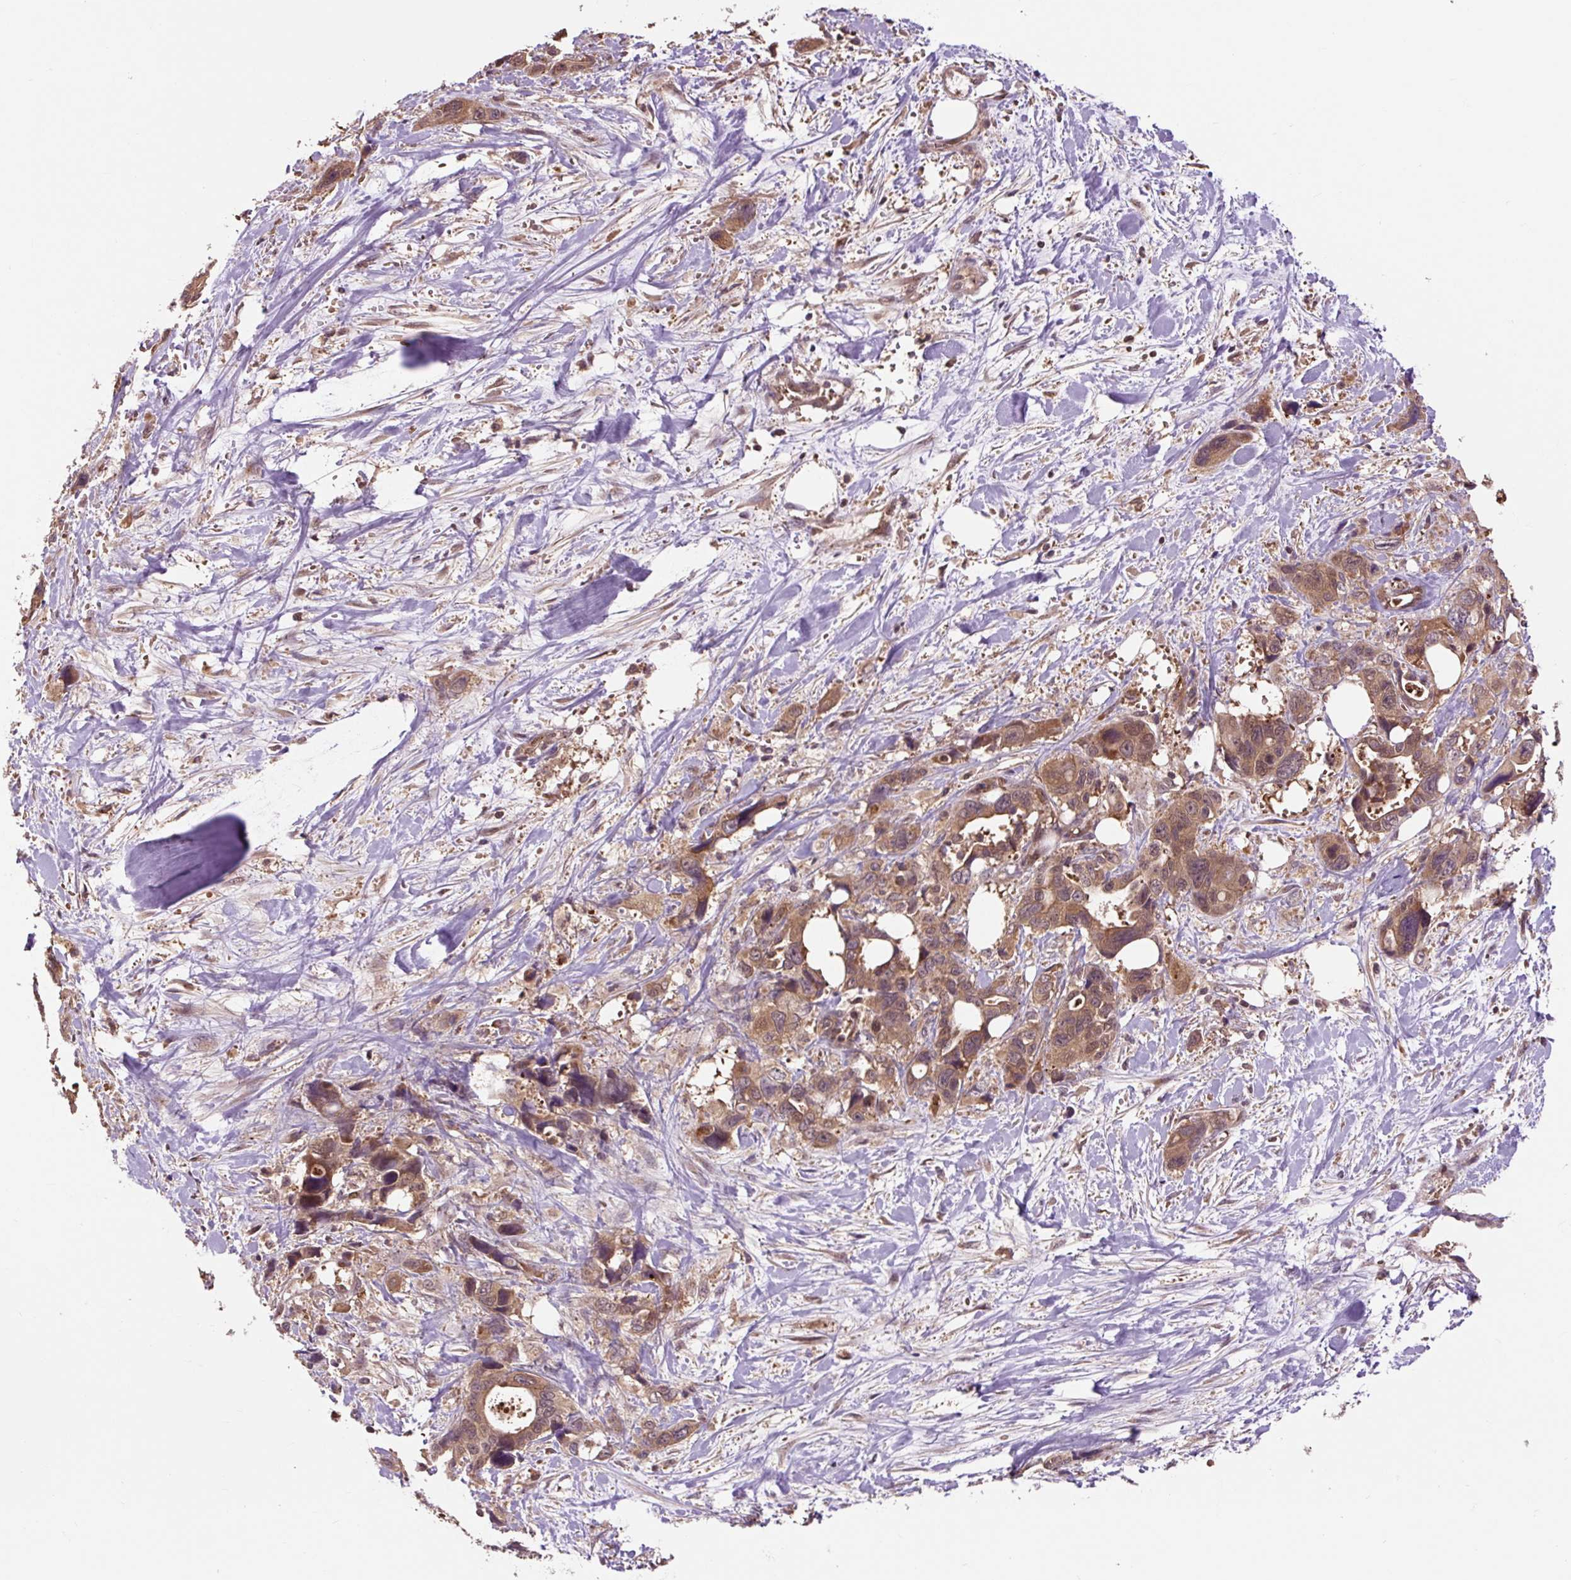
{"staining": {"intensity": "moderate", "quantity": ">75%", "location": "cytoplasmic/membranous"}, "tissue": "pancreatic cancer", "cell_type": "Tumor cells", "image_type": "cancer", "snomed": [{"axis": "morphology", "description": "Adenocarcinoma, NOS"}, {"axis": "topography", "description": "Pancreas"}], "caption": "This image reveals adenocarcinoma (pancreatic) stained with IHC to label a protein in brown. The cytoplasmic/membranous of tumor cells show moderate positivity for the protein. Nuclei are counter-stained blue.", "gene": "MMS19", "patient": {"sex": "male", "age": 46}}